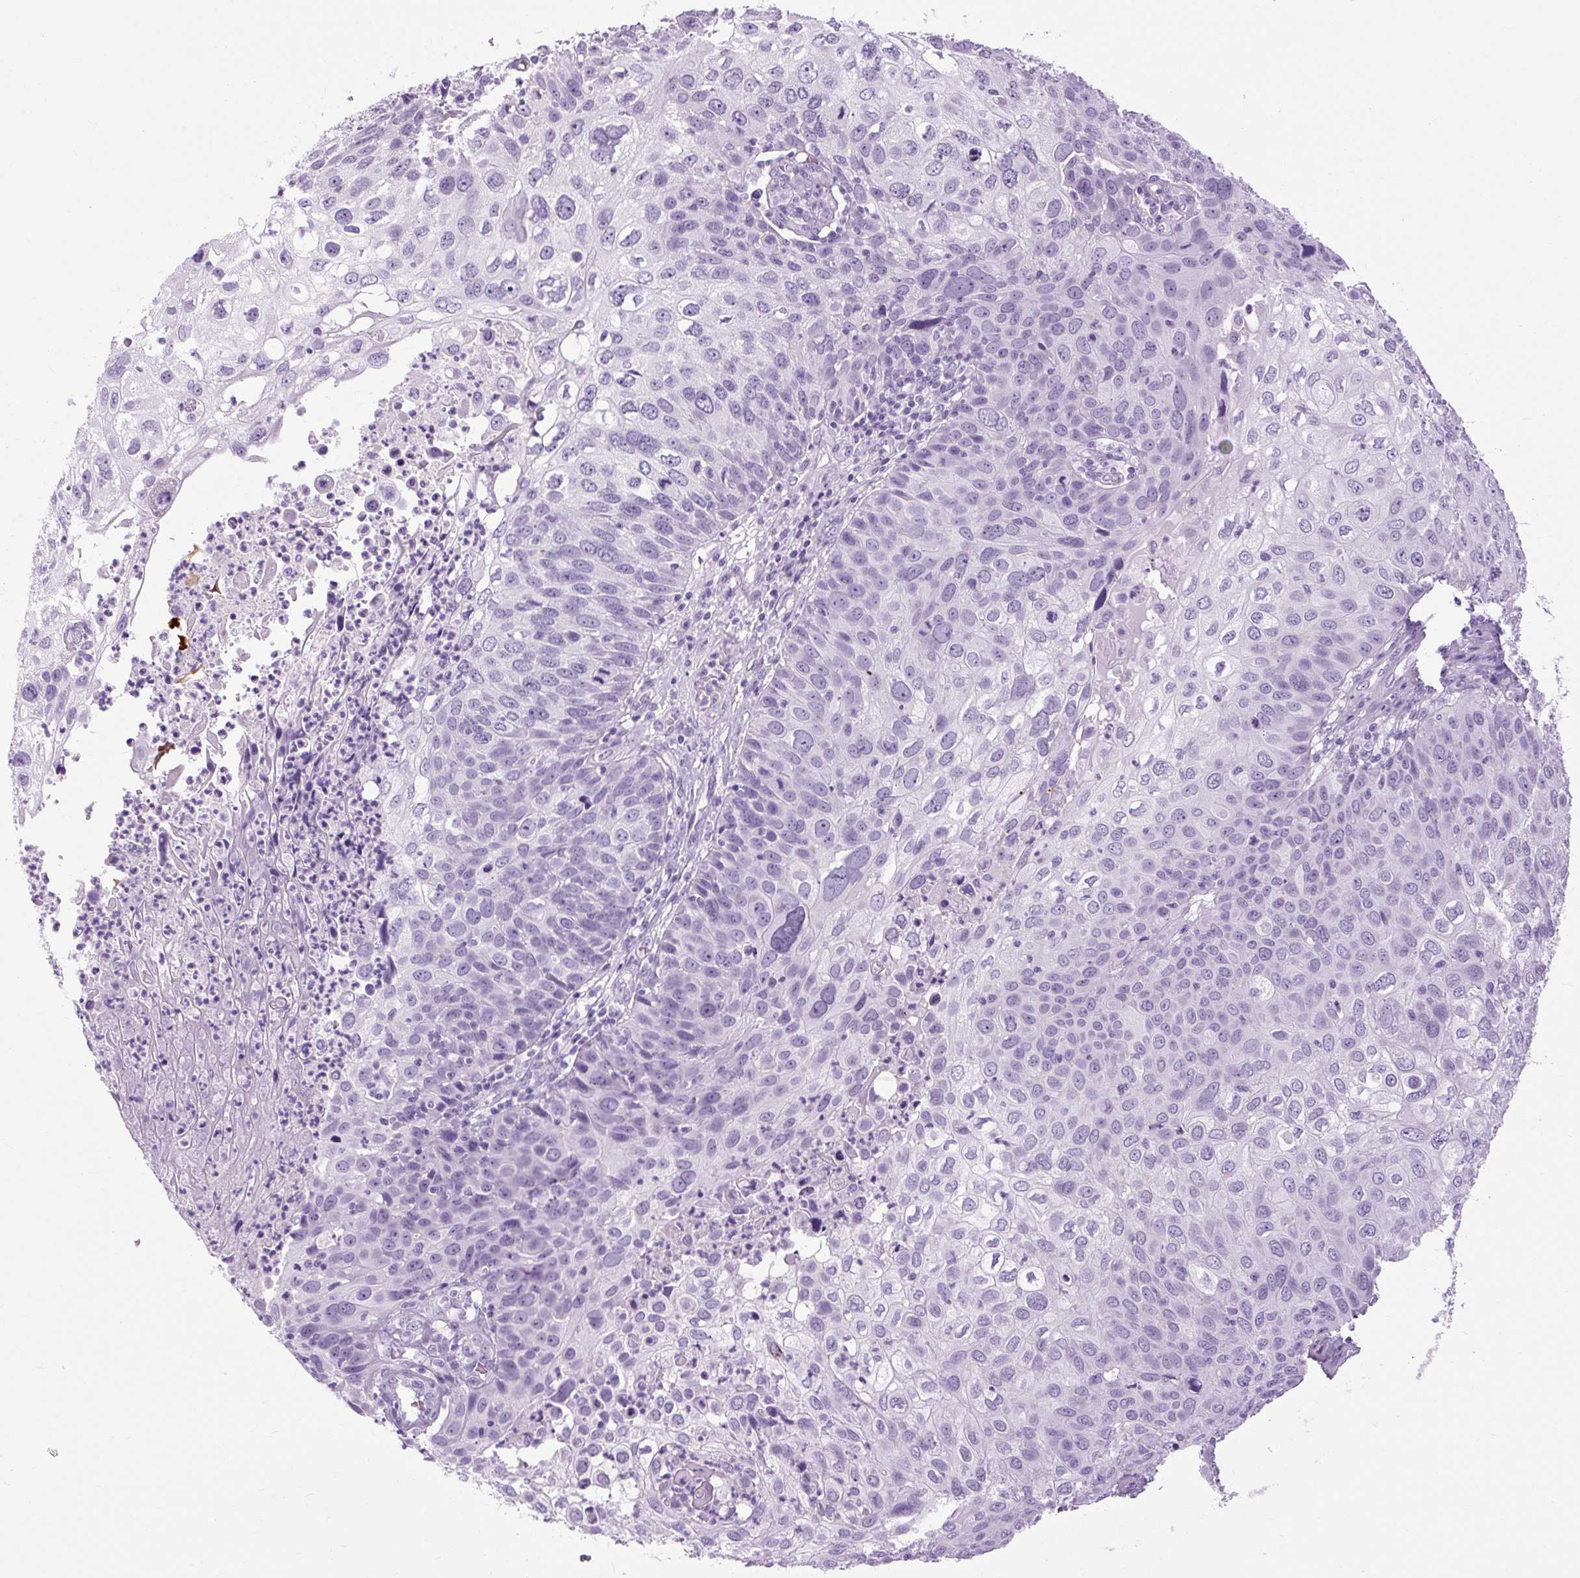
{"staining": {"intensity": "negative", "quantity": "none", "location": "none"}, "tissue": "skin cancer", "cell_type": "Tumor cells", "image_type": "cancer", "snomed": [{"axis": "morphology", "description": "Squamous cell carcinoma, NOS"}, {"axis": "topography", "description": "Skin"}], "caption": "This micrograph is of squamous cell carcinoma (skin) stained with immunohistochemistry (IHC) to label a protein in brown with the nuclei are counter-stained blue. There is no positivity in tumor cells. (DAB immunohistochemistry, high magnification).", "gene": "B3GNT4", "patient": {"sex": "male", "age": 87}}